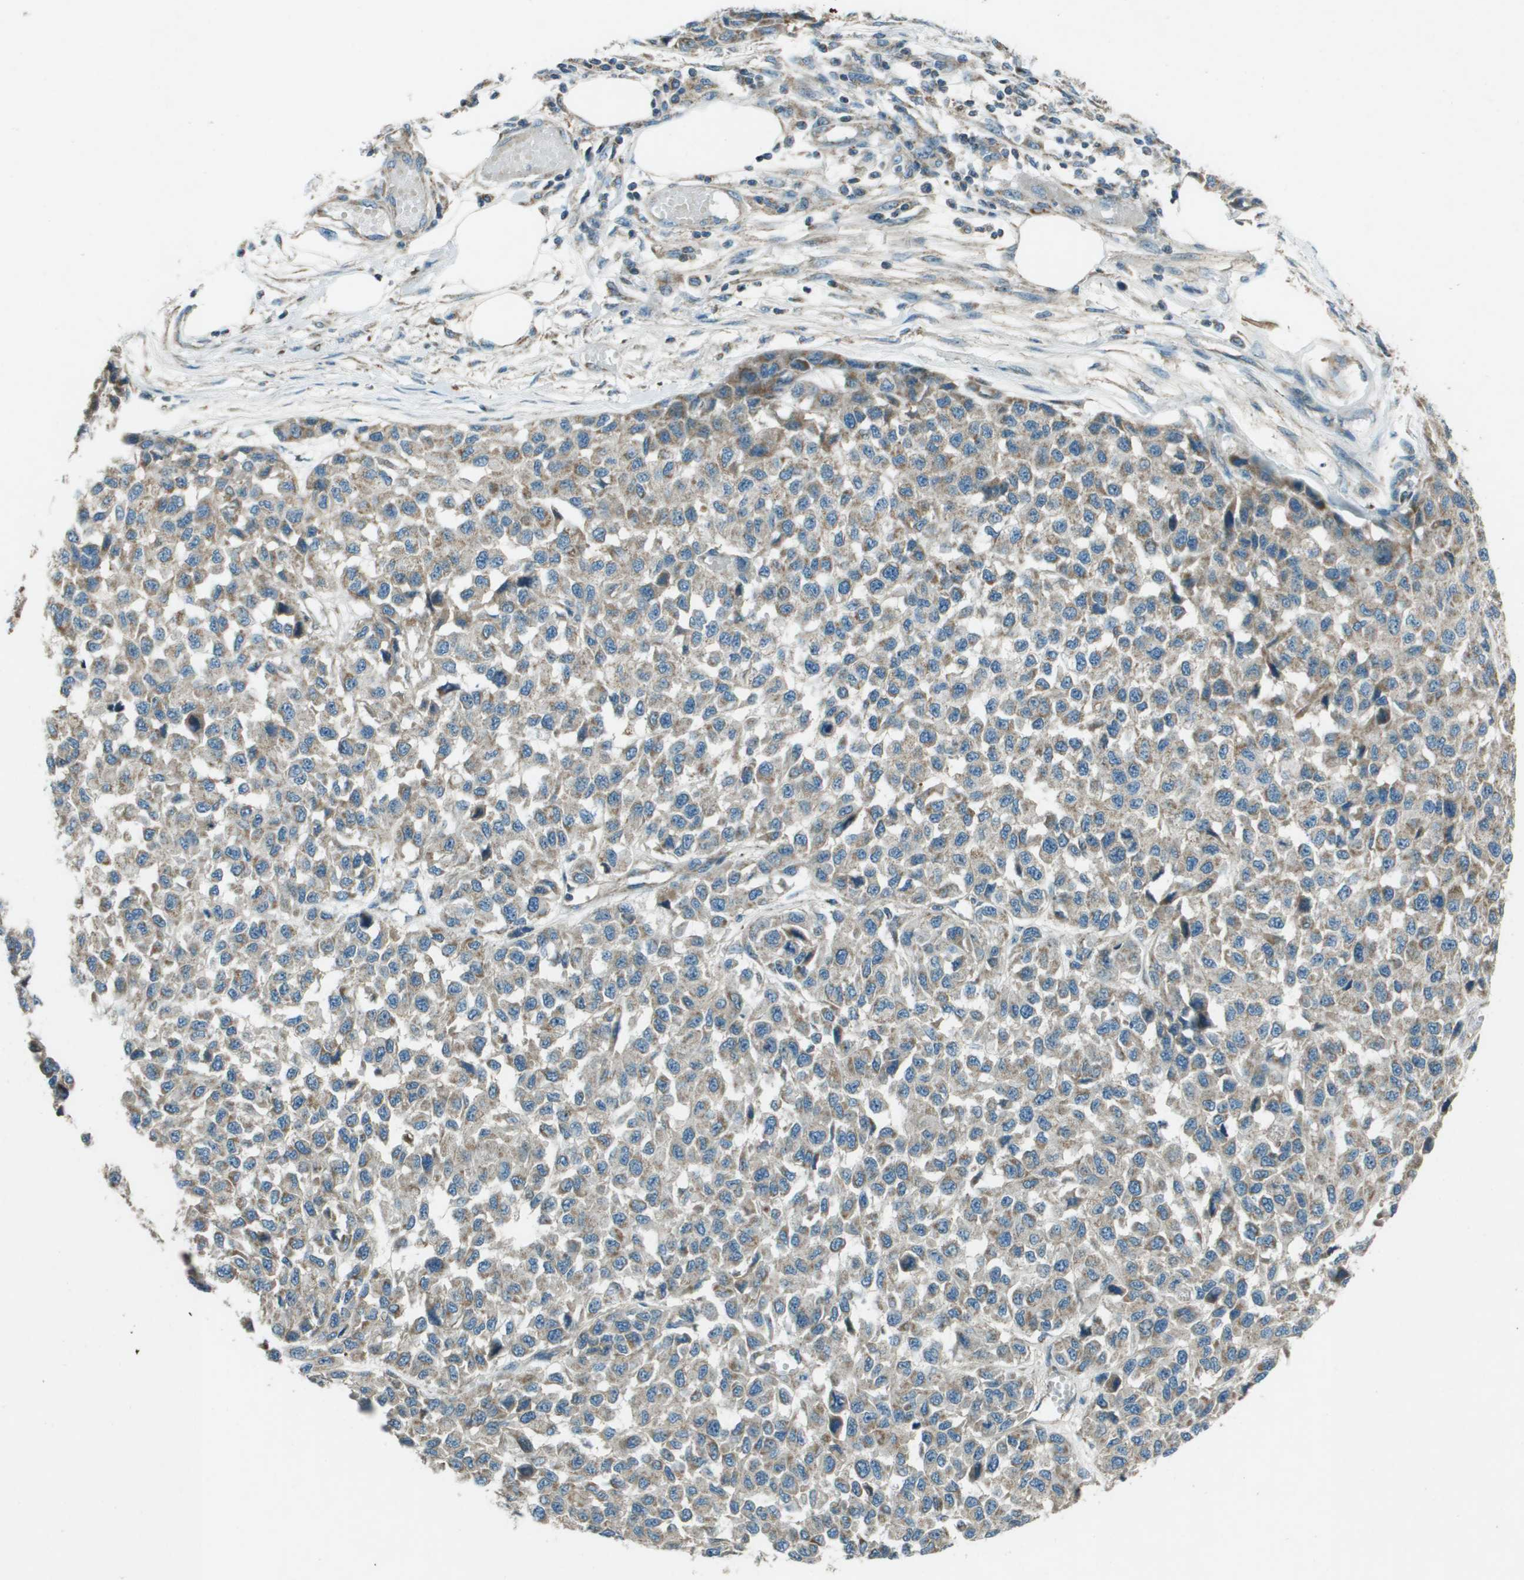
{"staining": {"intensity": "moderate", "quantity": "25%-75%", "location": "cytoplasmic/membranous"}, "tissue": "melanoma", "cell_type": "Tumor cells", "image_type": "cancer", "snomed": [{"axis": "morphology", "description": "Normal tissue, NOS"}, {"axis": "morphology", "description": "Malignant melanoma, NOS"}, {"axis": "topography", "description": "Skin"}], "caption": "Malignant melanoma was stained to show a protein in brown. There is medium levels of moderate cytoplasmic/membranous staining in about 25%-75% of tumor cells.", "gene": "MIGA1", "patient": {"sex": "male", "age": 62}}